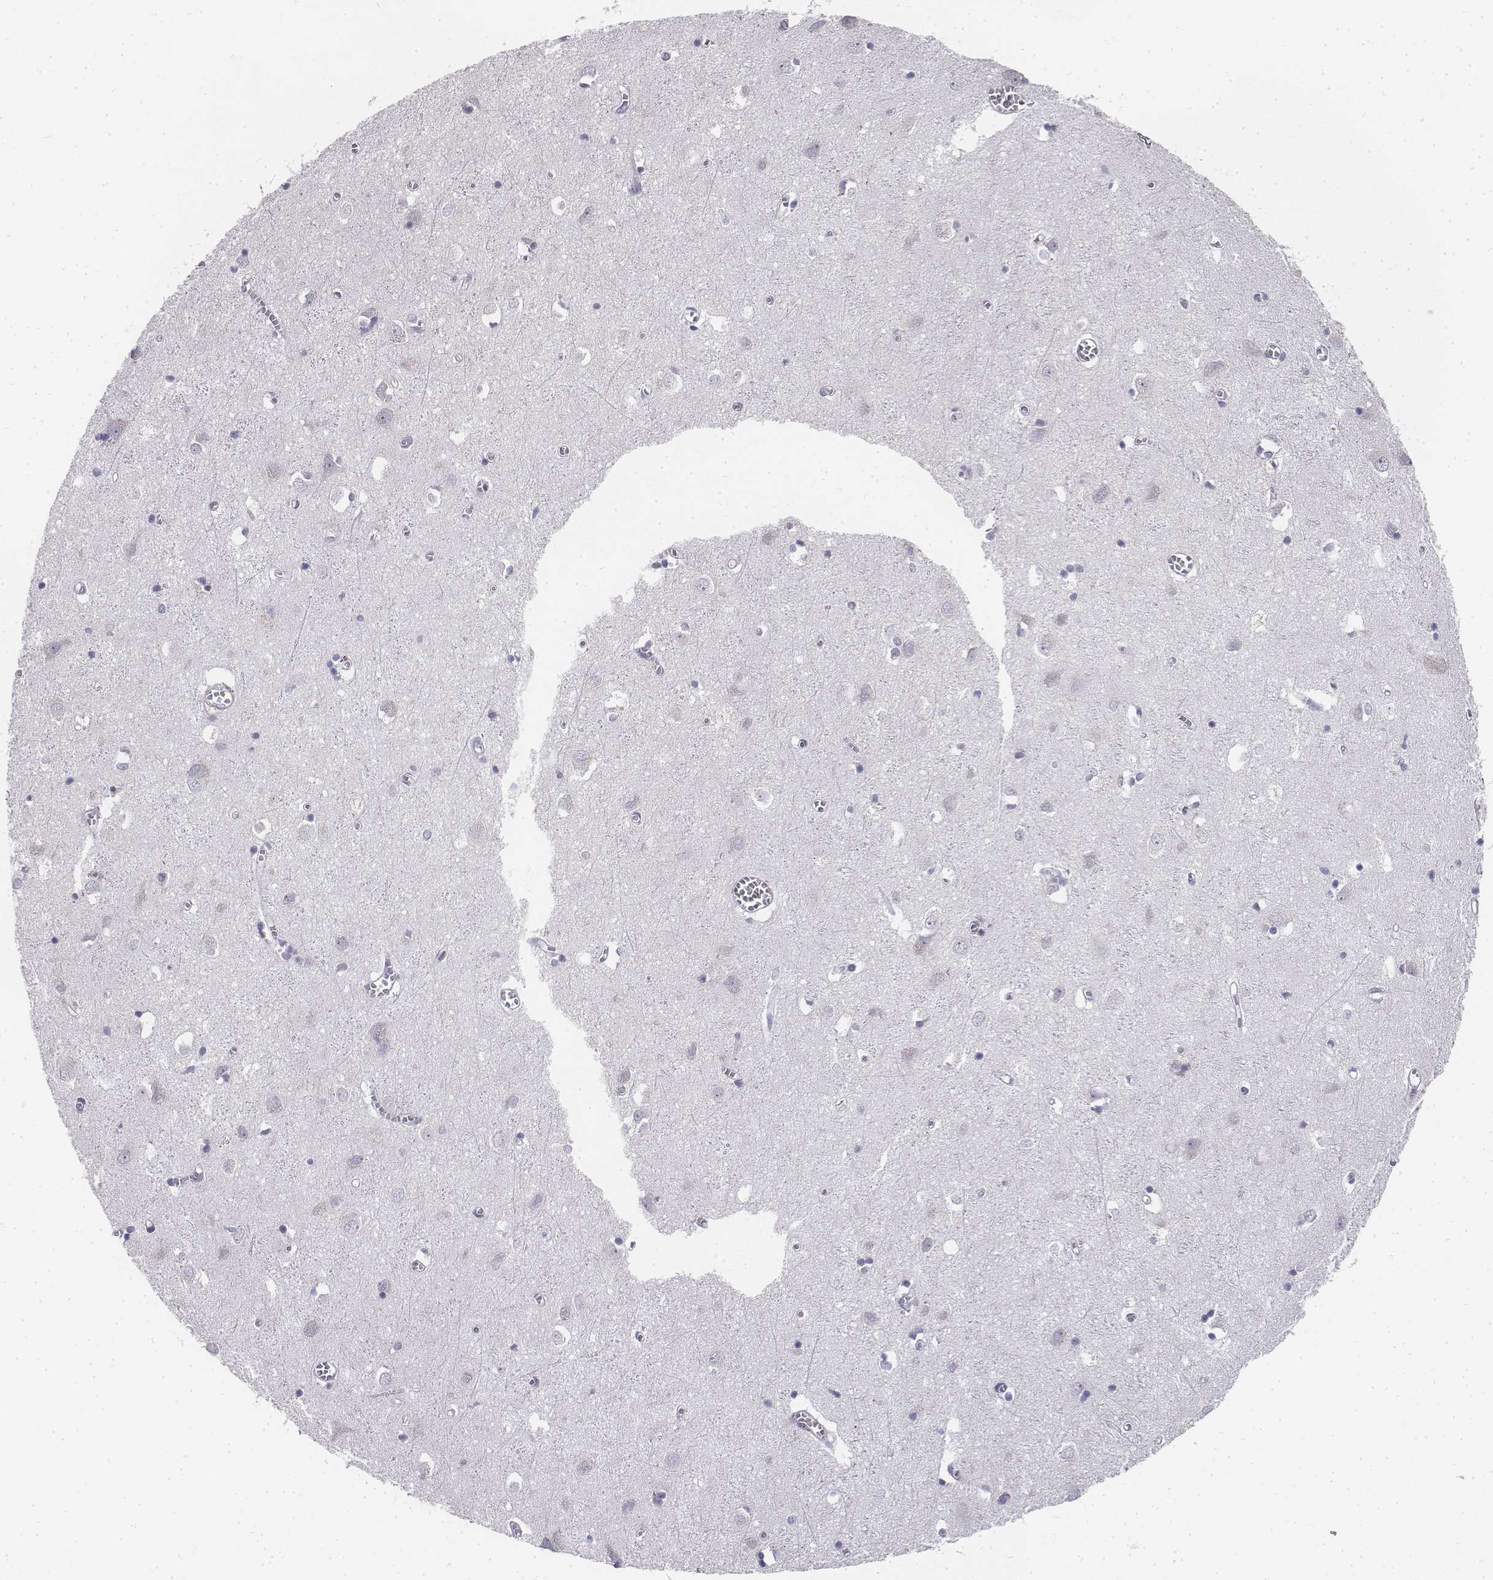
{"staining": {"intensity": "negative", "quantity": "none", "location": "none"}, "tissue": "cerebral cortex", "cell_type": "Endothelial cells", "image_type": "normal", "snomed": [{"axis": "morphology", "description": "Normal tissue, NOS"}, {"axis": "topography", "description": "Cerebral cortex"}], "caption": "IHC photomicrograph of benign cerebral cortex: human cerebral cortex stained with DAB (3,3'-diaminobenzidine) exhibits no significant protein positivity in endothelial cells. (DAB (3,3'-diaminobenzidine) IHC visualized using brightfield microscopy, high magnification).", "gene": "PENK", "patient": {"sex": "male", "age": 70}}